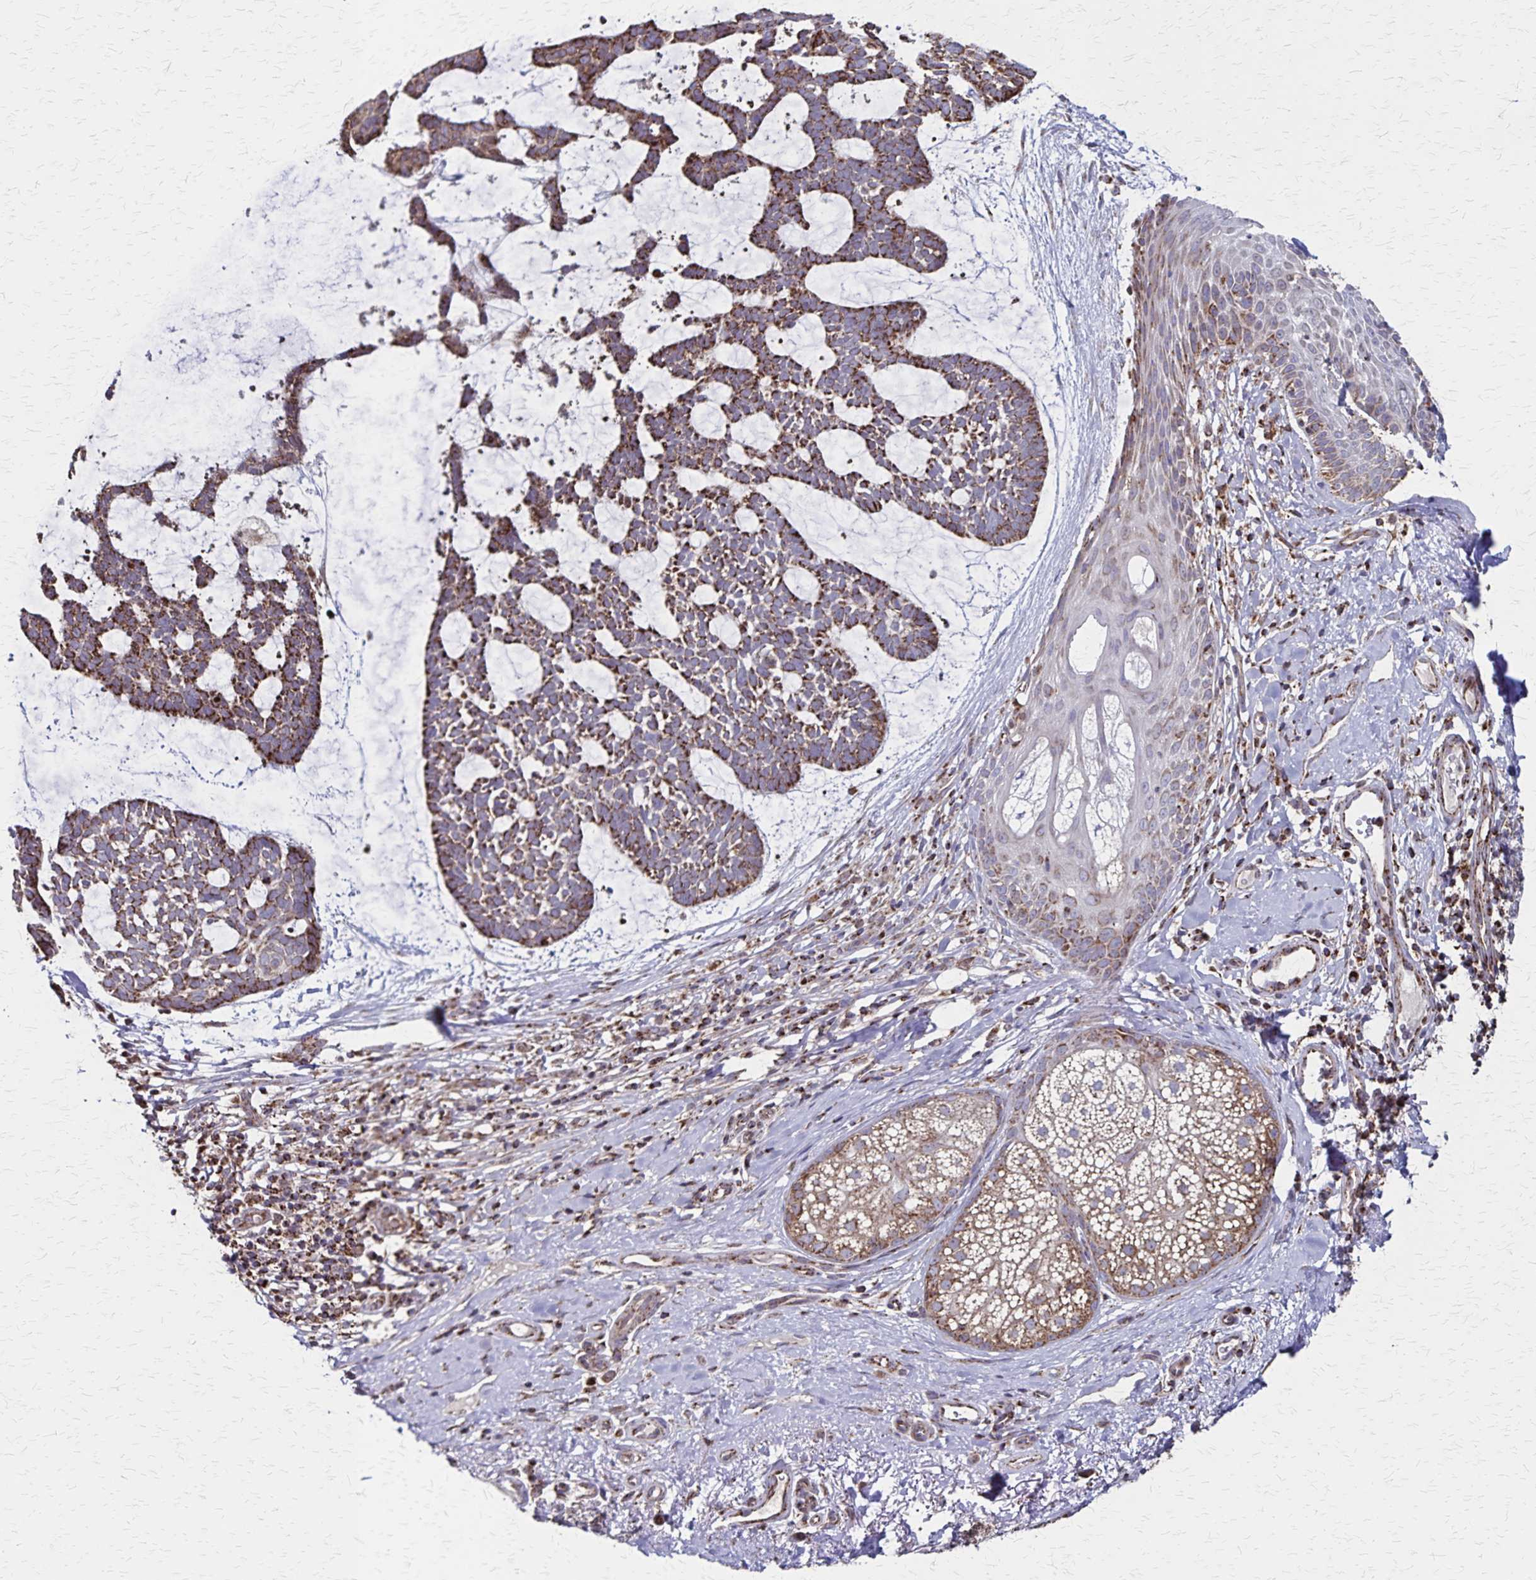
{"staining": {"intensity": "moderate", "quantity": ">75%", "location": "cytoplasmic/membranous"}, "tissue": "skin cancer", "cell_type": "Tumor cells", "image_type": "cancer", "snomed": [{"axis": "morphology", "description": "Basal cell carcinoma"}, {"axis": "topography", "description": "Skin"}], "caption": "This histopathology image reveals skin cancer (basal cell carcinoma) stained with immunohistochemistry (IHC) to label a protein in brown. The cytoplasmic/membranous of tumor cells show moderate positivity for the protein. Nuclei are counter-stained blue.", "gene": "NFS1", "patient": {"sex": "male", "age": 64}}